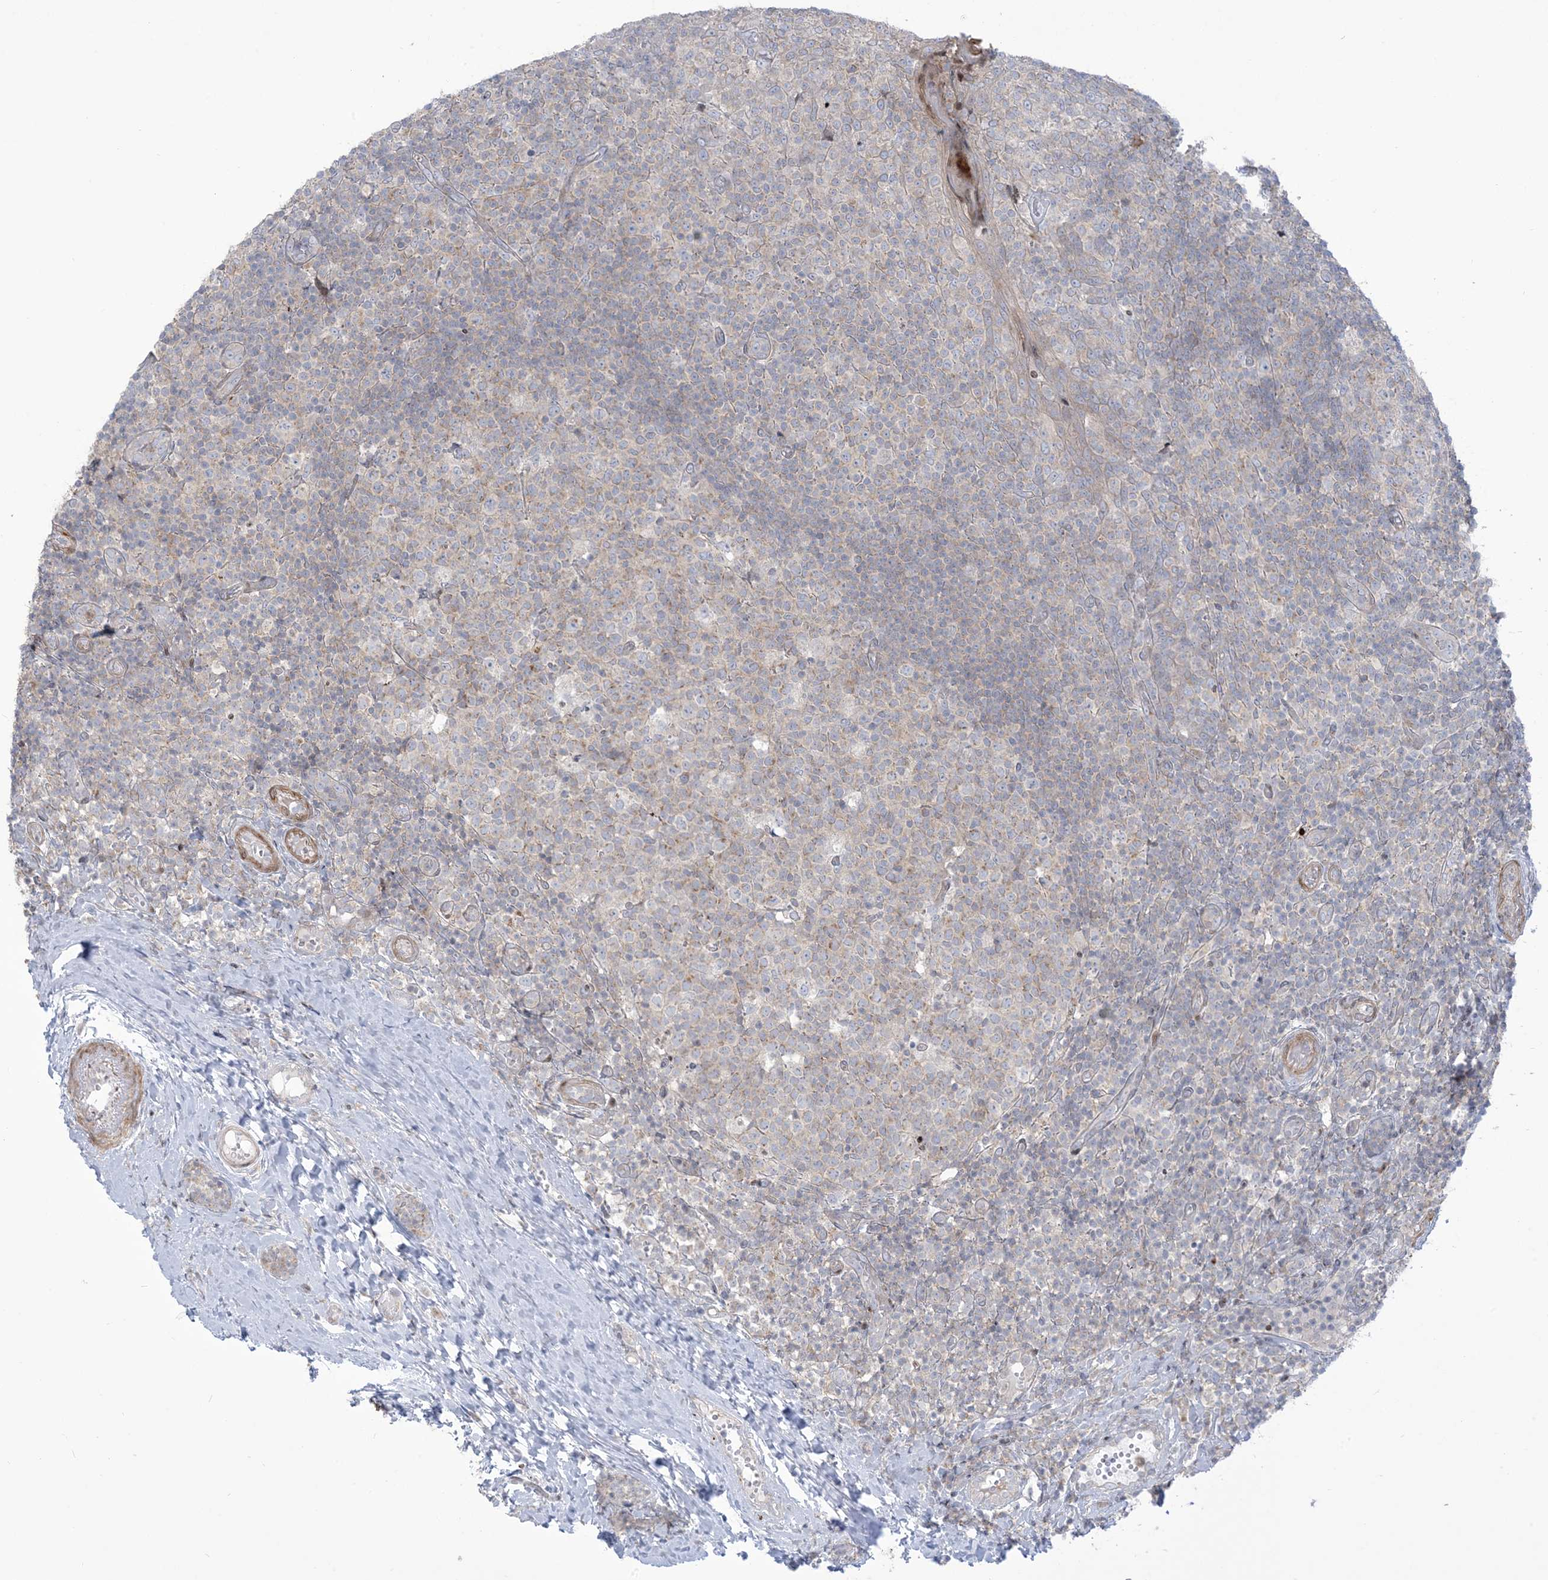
{"staining": {"intensity": "weak", "quantity": "25%-75%", "location": "cytoplasmic/membranous"}, "tissue": "tonsil", "cell_type": "Germinal center cells", "image_type": "normal", "snomed": [{"axis": "morphology", "description": "Normal tissue, NOS"}, {"axis": "topography", "description": "Tonsil"}], "caption": "Immunohistochemical staining of unremarkable human tonsil reveals low levels of weak cytoplasmic/membranous staining in about 25%-75% of germinal center cells.", "gene": "AFTPH", "patient": {"sex": "female", "age": 19}}